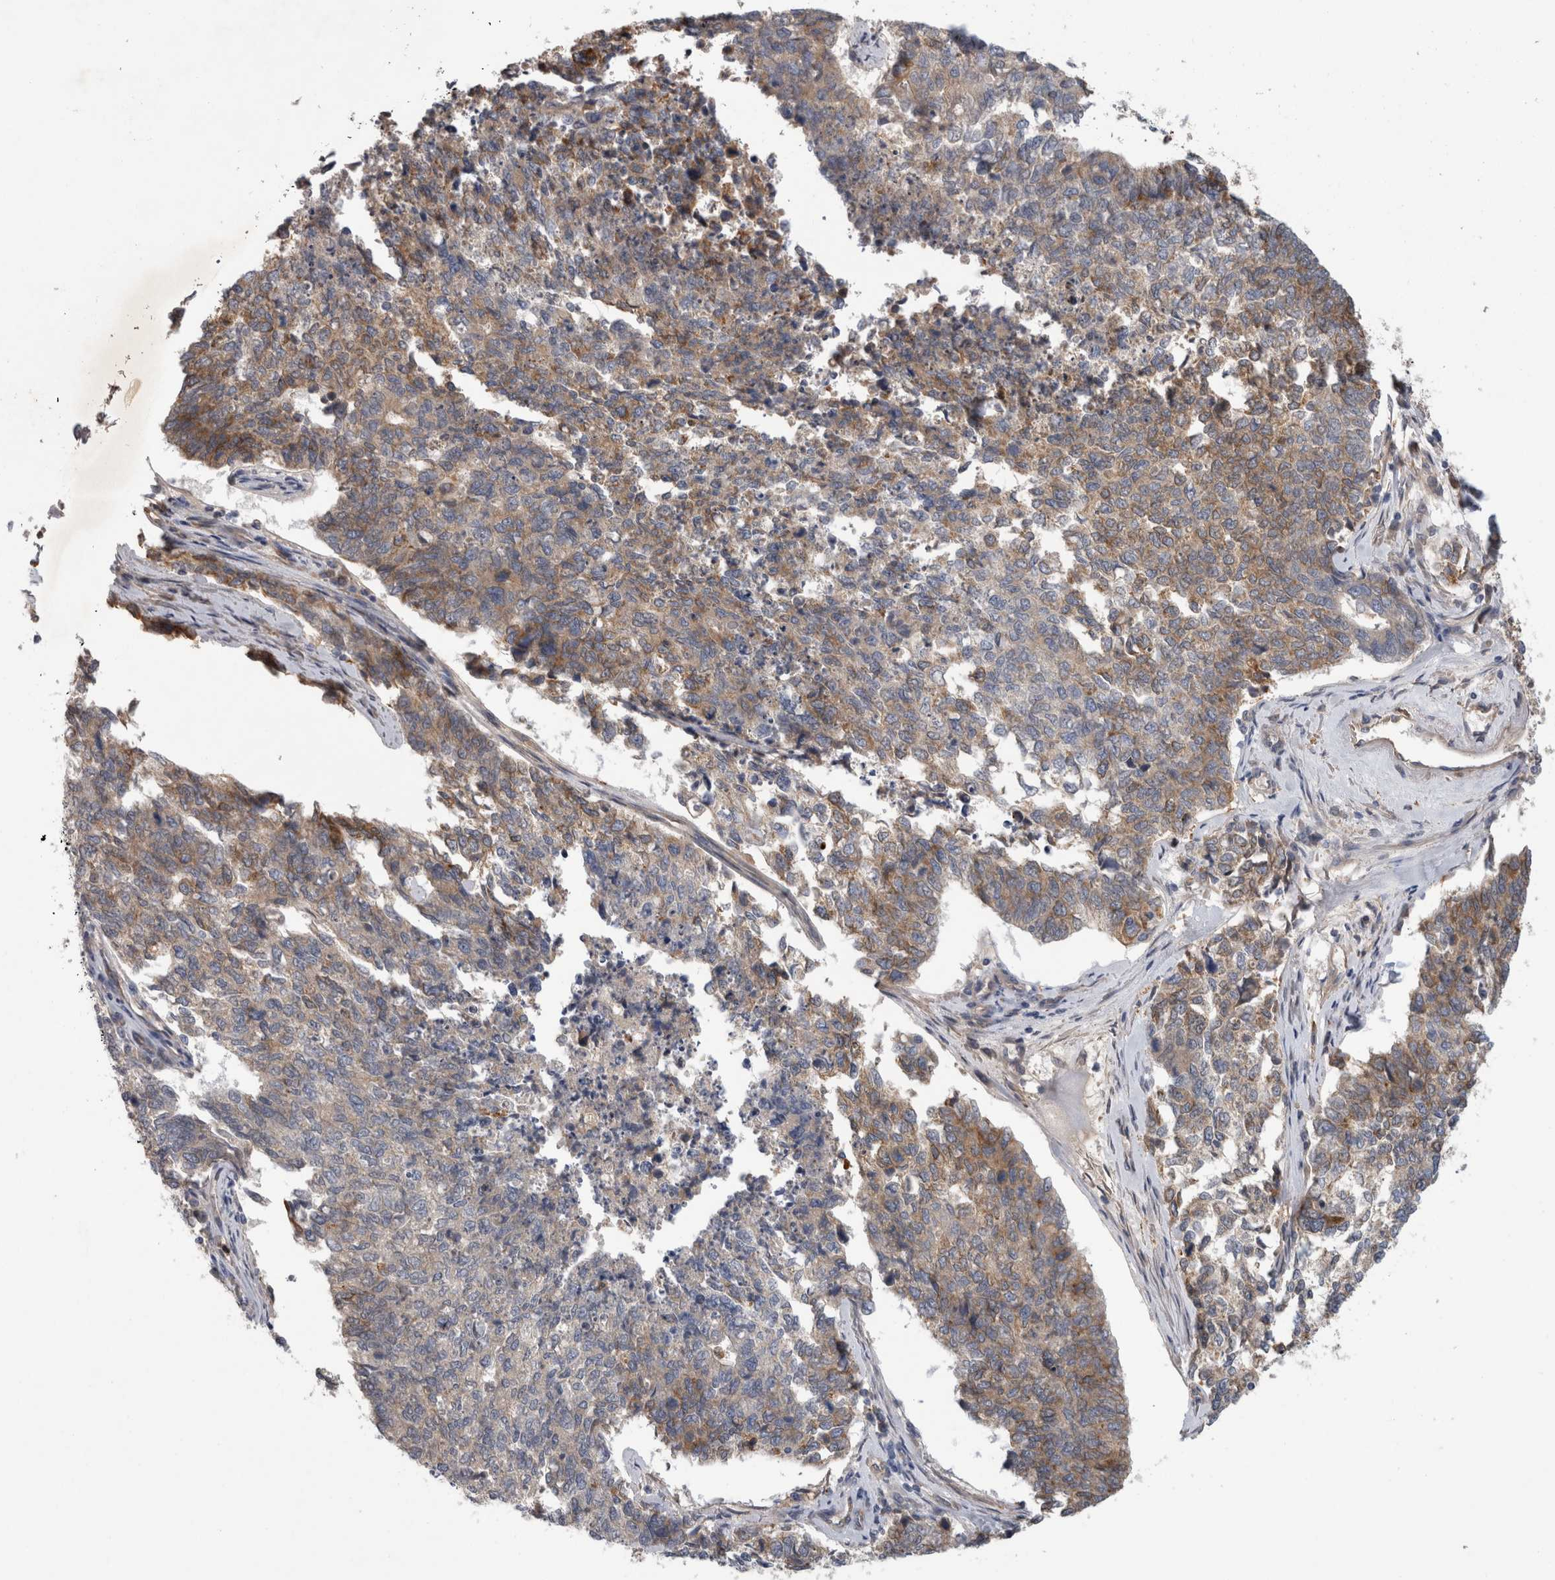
{"staining": {"intensity": "moderate", "quantity": "25%-75%", "location": "cytoplasmic/membranous"}, "tissue": "cervical cancer", "cell_type": "Tumor cells", "image_type": "cancer", "snomed": [{"axis": "morphology", "description": "Squamous cell carcinoma, NOS"}, {"axis": "topography", "description": "Cervix"}], "caption": "Cervical cancer (squamous cell carcinoma) stained with a brown dye displays moderate cytoplasmic/membranous positive positivity in about 25%-75% of tumor cells.", "gene": "ANKFY1", "patient": {"sex": "female", "age": 63}}